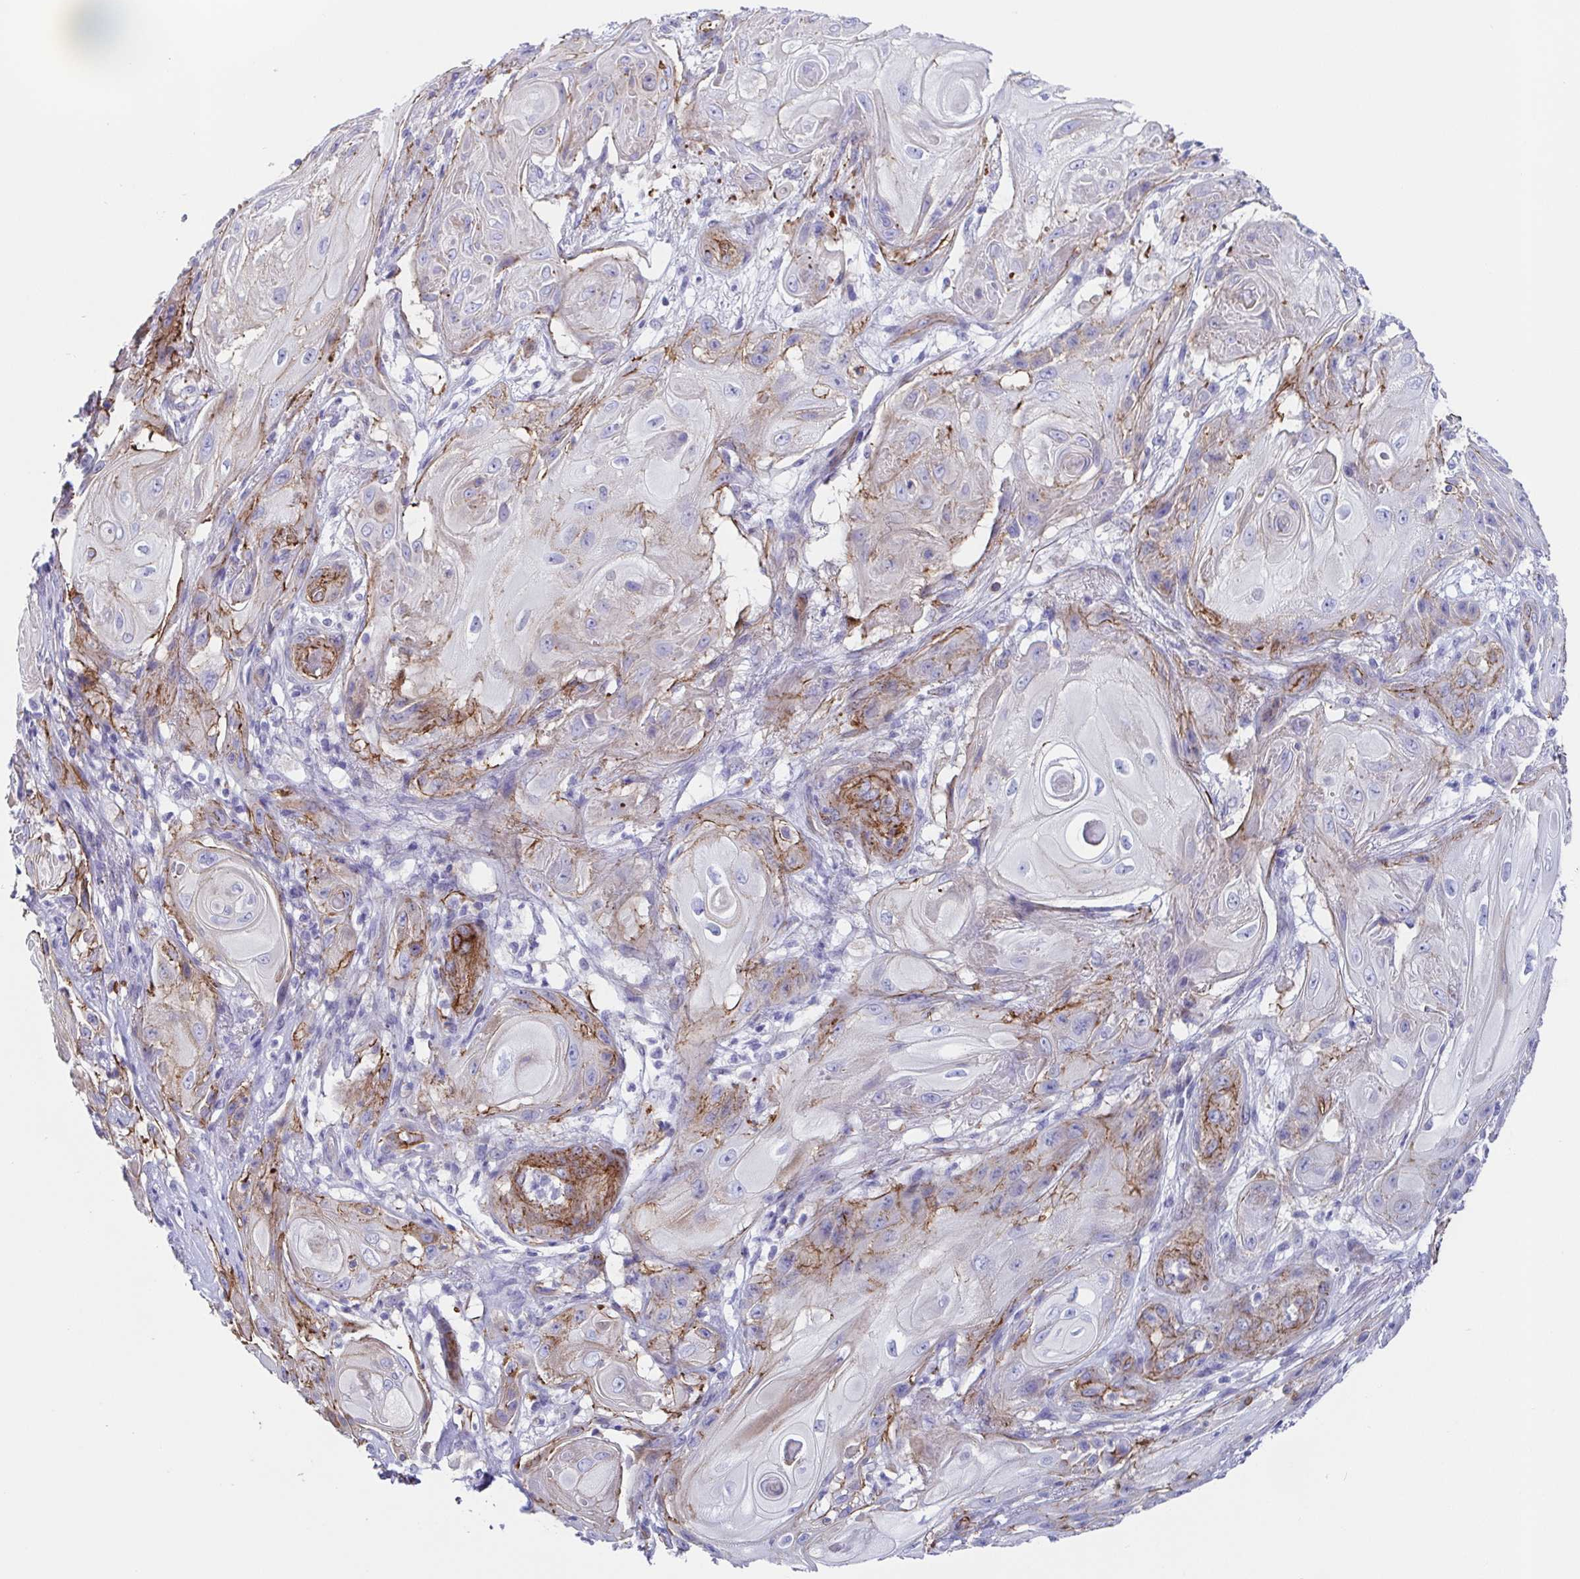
{"staining": {"intensity": "weak", "quantity": "<25%", "location": "cytoplasmic/membranous"}, "tissue": "skin cancer", "cell_type": "Tumor cells", "image_type": "cancer", "snomed": [{"axis": "morphology", "description": "Squamous cell carcinoma, NOS"}, {"axis": "topography", "description": "Skin"}], "caption": "An image of squamous cell carcinoma (skin) stained for a protein exhibits no brown staining in tumor cells.", "gene": "TRAM2", "patient": {"sex": "male", "age": 62}}